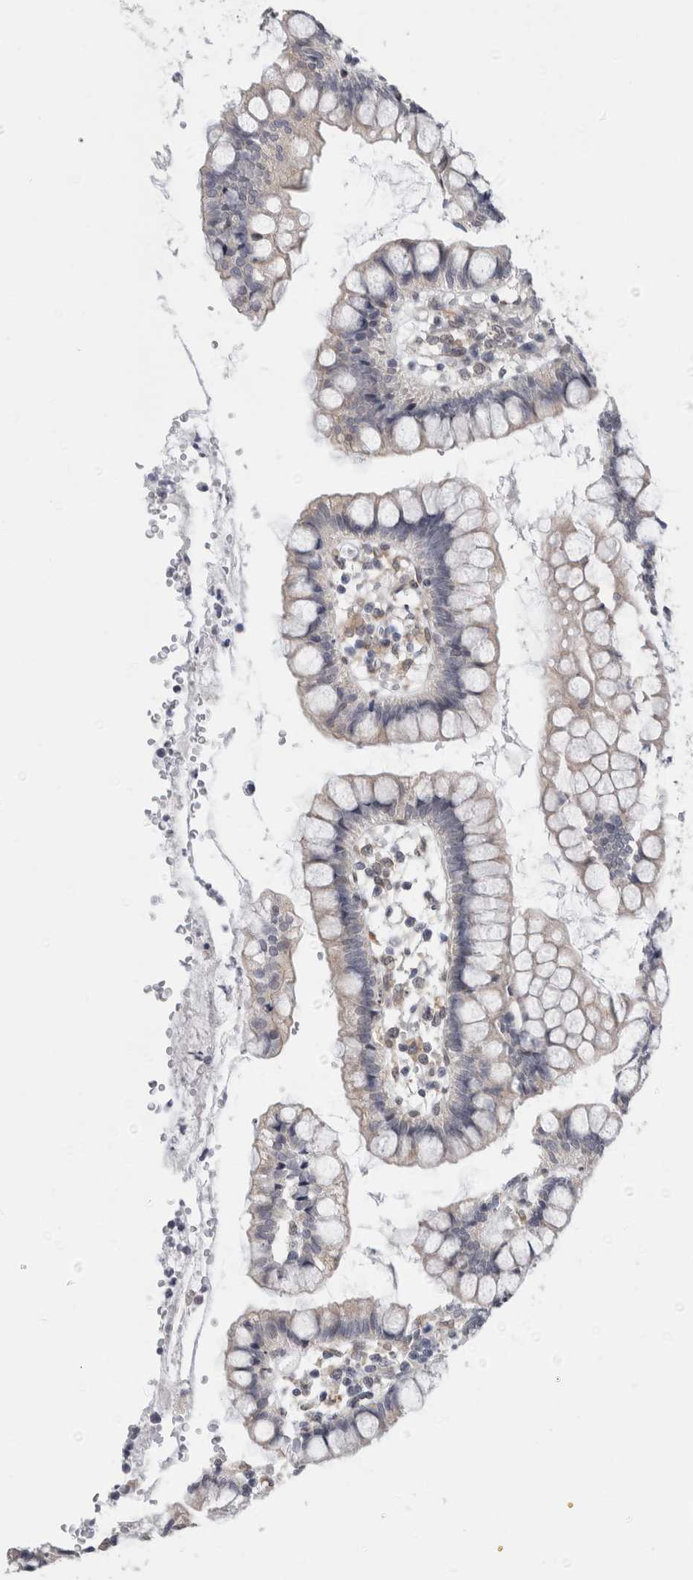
{"staining": {"intensity": "negative", "quantity": "none", "location": "none"}, "tissue": "small intestine", "cell_type": "Glandular cells", "image_type": "normal", "snomed": [{"axis": "morphology", "description": "Normal tissue, NOS"}, {"axis": "morphology", "description": "Developmental malformation"}, {"axis": "topography", "description": "Small intestine"}], "caption": "High magnification brightfield microscopy of normal small intestine stained with DAB (brown) and counterstained with hematoxylin (blue): glandular cells show no significant positivity.", "gene": "TMEM242", "patient": {"sex": "male"}}